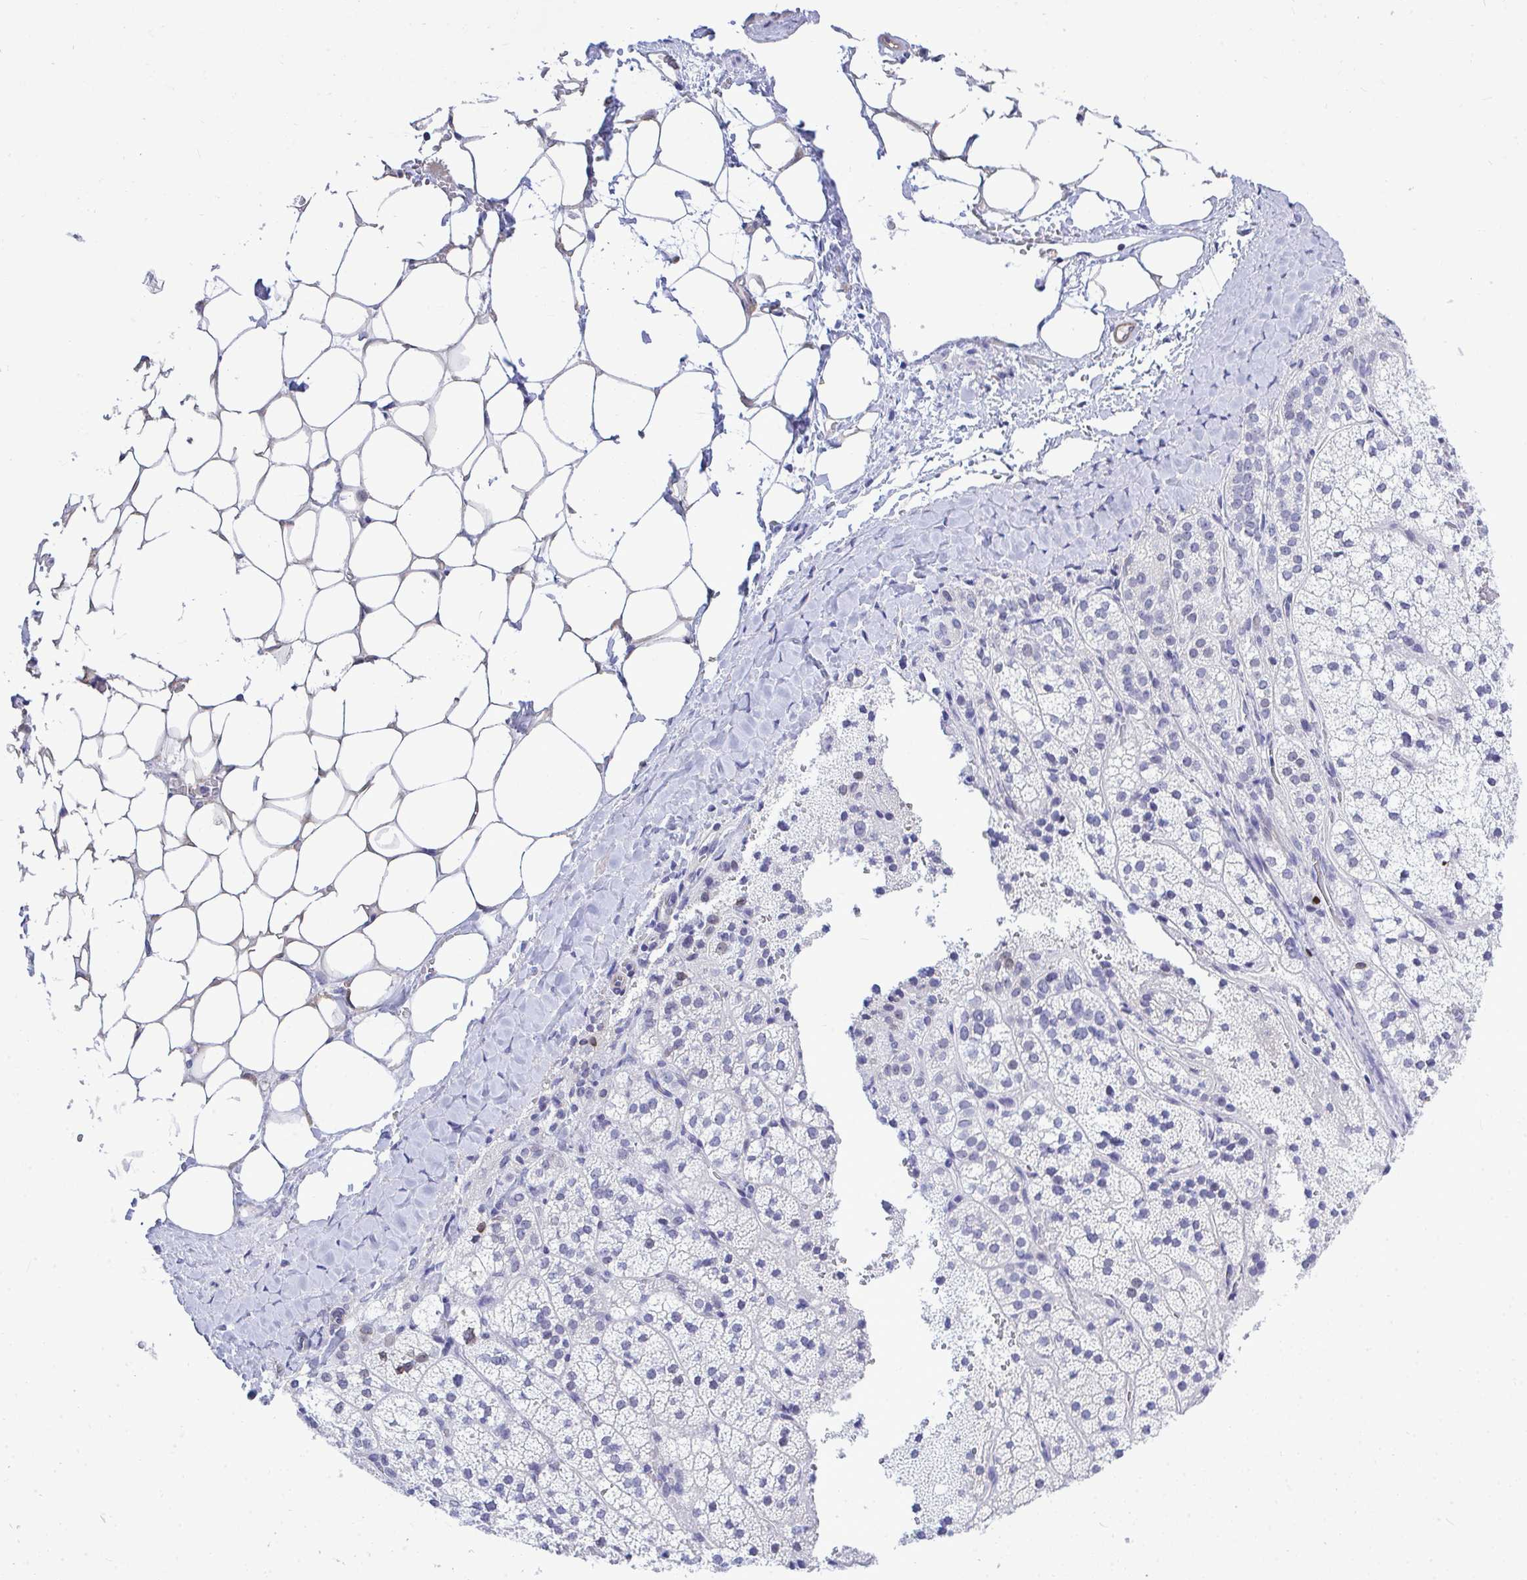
{"staining": {"intensity": "negative", "quantity": "none", "location": "none"}, "tissue": "adrenal gland", "cell_type": "Glandular cells", "image_type": "normal", "snomed": [{"axis": "morphology", "description": "Normal tissue, NOS"}, {"axis": "topography", "description": "Adrenal gland"}], "caption": "Glandular cells show no significant protein expression in unremarkable adrenal gland. (Immunohistochemistry (ihc), brightfield microscopy, high magnification).", "gene": "SLC25A51", "patient": {"sex": "male", "age": 53}}